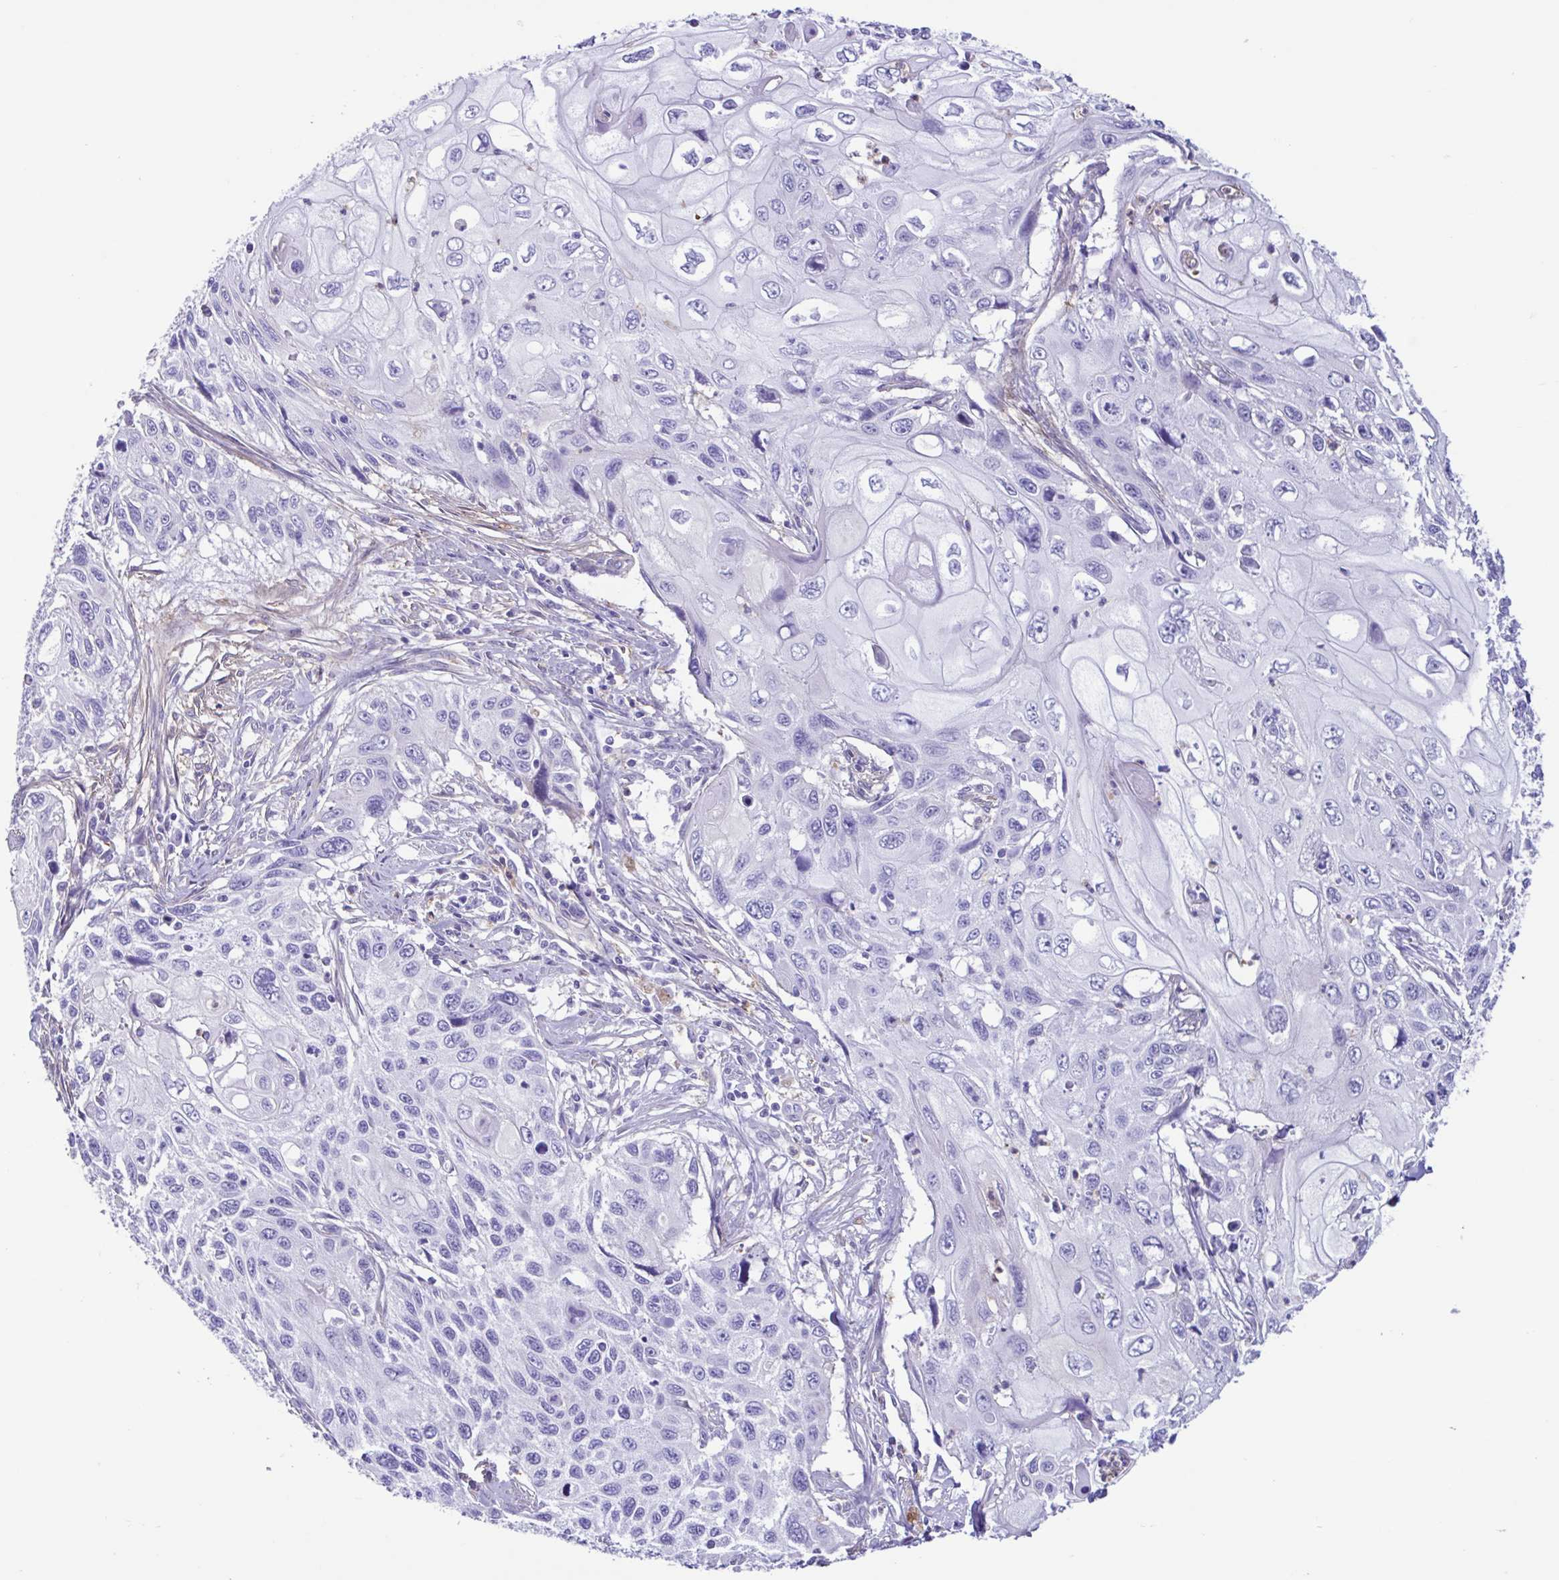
{"staining": {"intensity": "negative", "quantity": "none", "location": "none"}, "tissue": "cervical cancer", "cell_type": "Tumor cells", "image_type": "cancer", "snomed": [{"axis": "morphology", "description": "Squamous cell carcinoma, NOS"}, {"axis": "topography", "description": "Cervix"}], "caption": "Tumor cells show no significant protein expression in cervical squamous cell carcinoma.", "gene": "CYP11B1", "patient": {"sex": "female", "age": 70}}